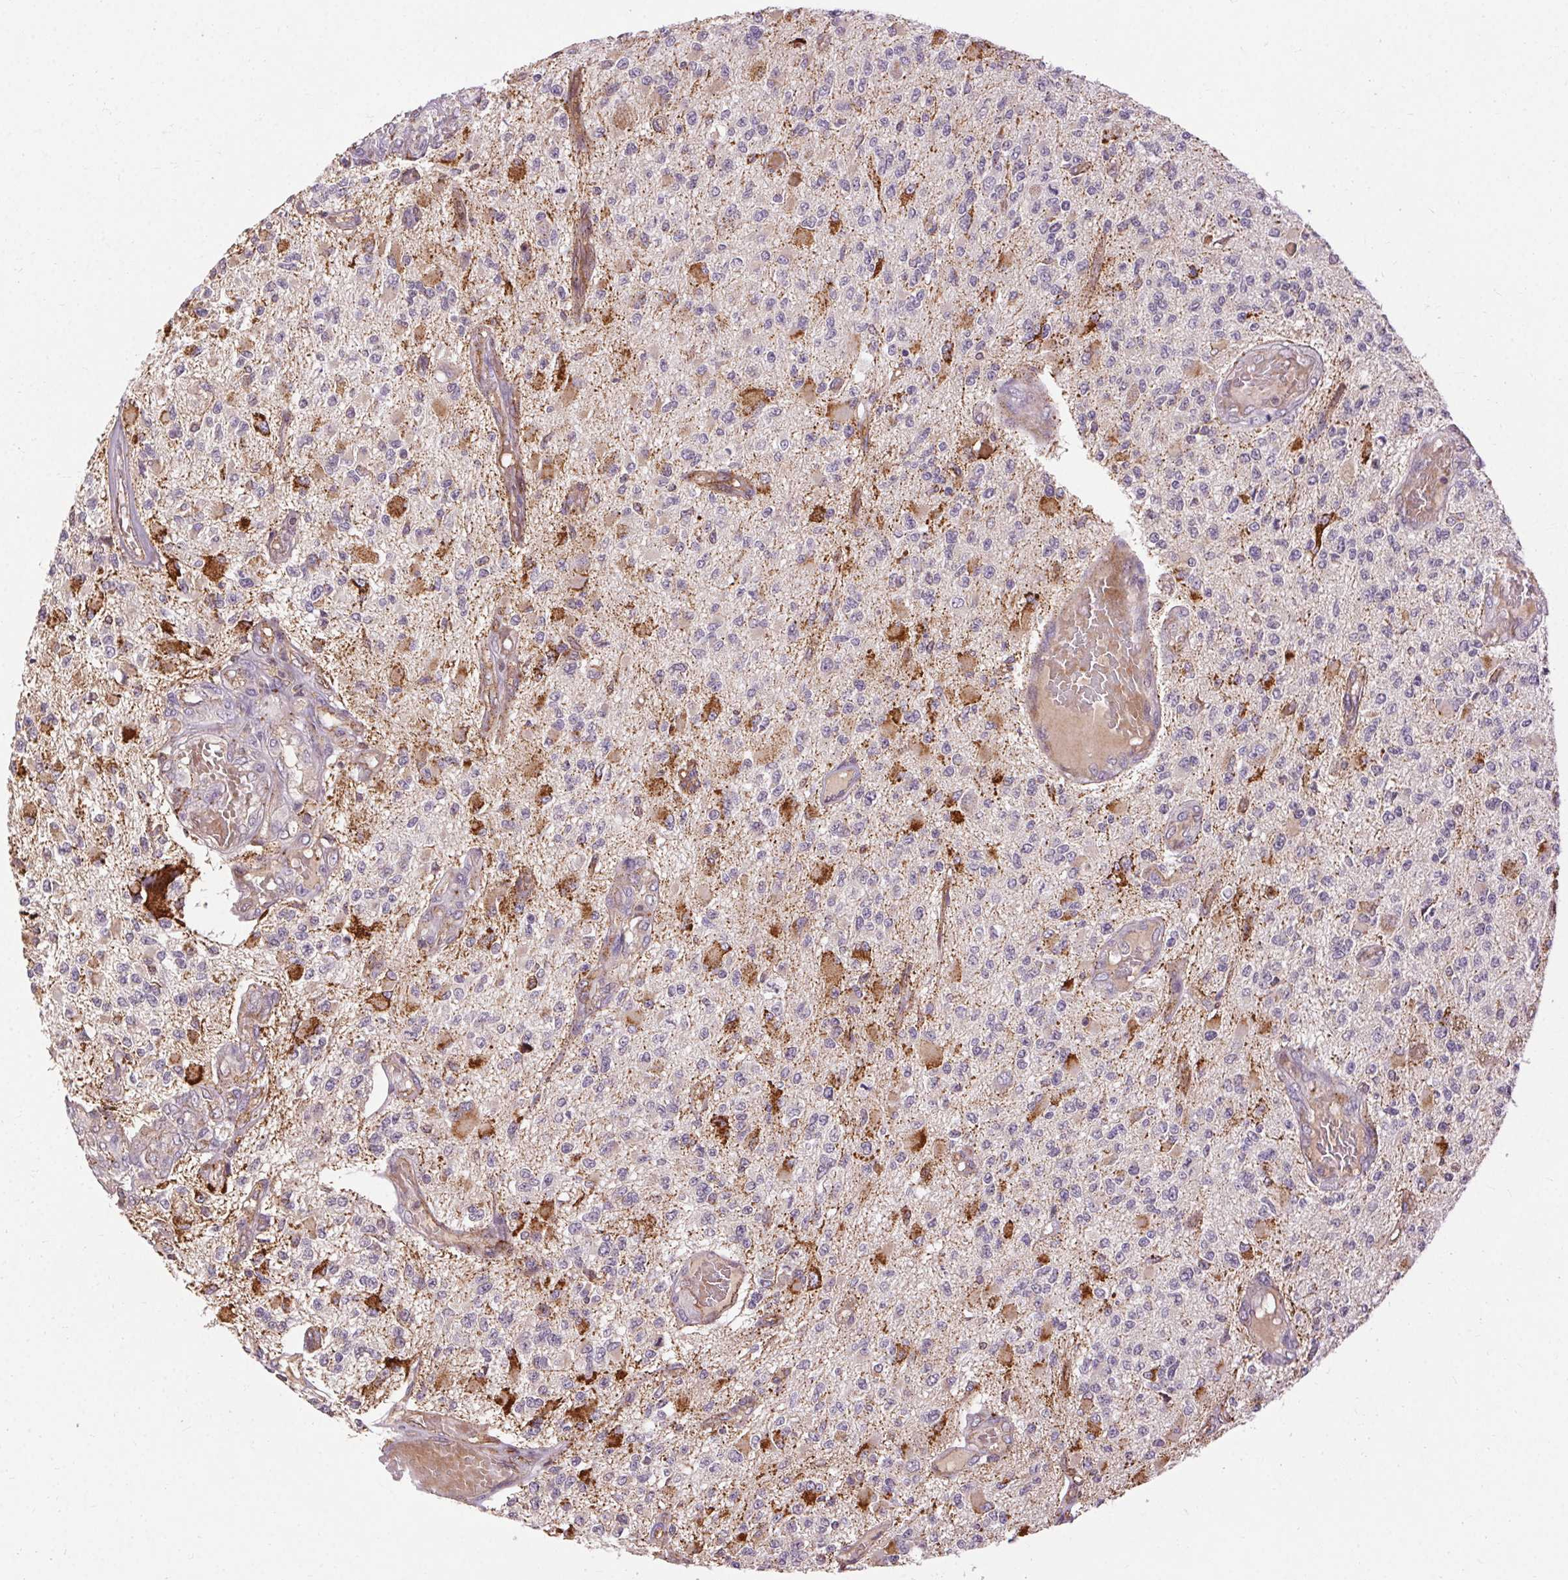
{"staining": {"intensity": "strong", "quantity": "<25%", "location": "cytoplasmic/membranous"}, "tissue": "glioma", "cell_type": "Tumor cells", "image_type": "cancer", "snomed": [{"axis": "morphology", "description": "Glioma, malignant, High grade"}, {"axis": "topography", "description": "Brain"}], "caption": "This photomicrograph exhibits malignant glioma (high-grade) stained with immunohistochemistry (IHC) to label a protein in brown. The cytoplasmic/membranous of tumor cells show strong positivity for the protein. Nuclei are counter-stained blue.", "gene": "REP15", "patient": {"sex": "female", "age": 63}}